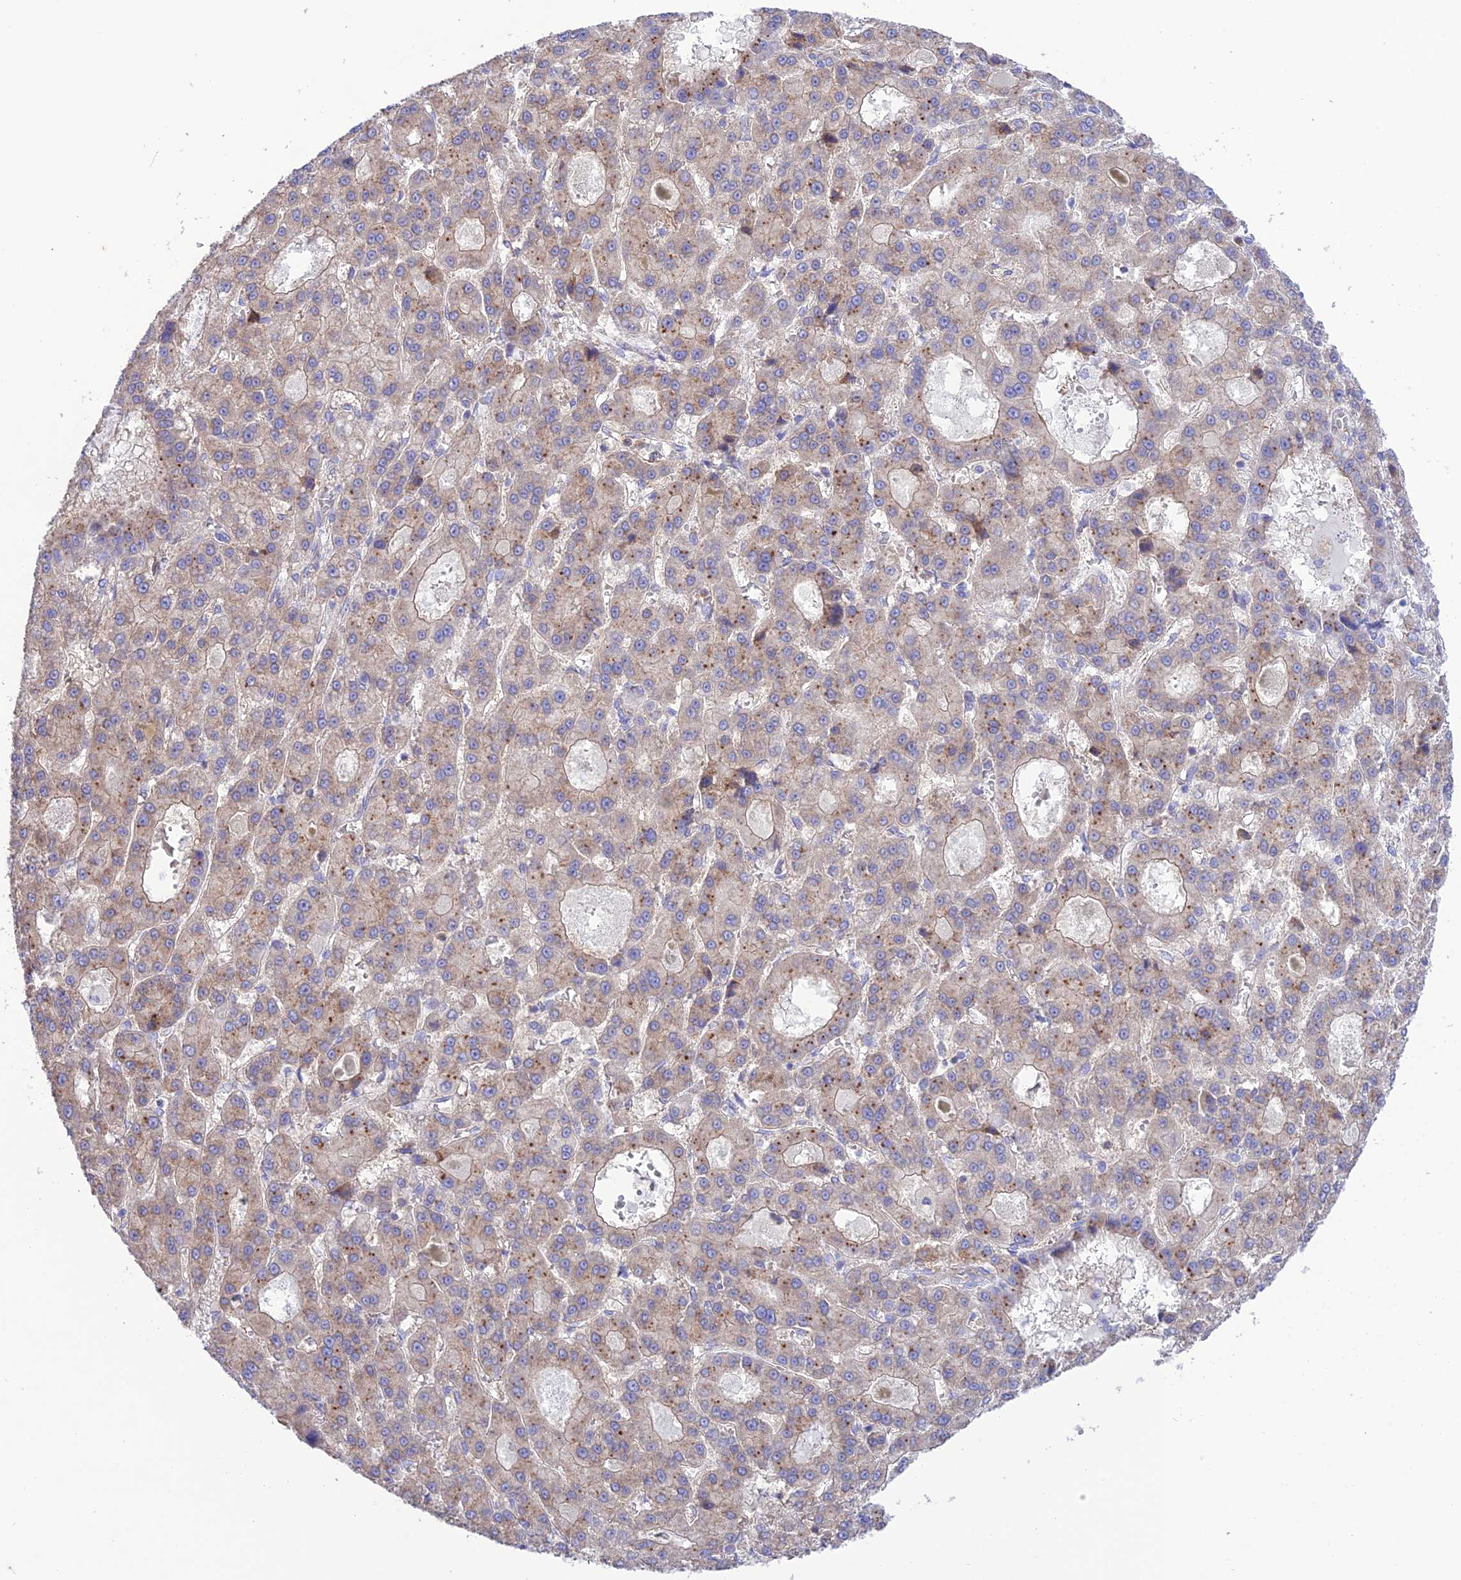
{"staining": {"intensity": "weak", "quantity": "25%-75%", "location": "cytoplasmic/membranous"}, "tissue": "liver cancer", "cell_type": "Tumor cells", "image_type": "cancer", "snomed": [{"axis": "morphology", "description": "Carcinoma, Hepatocellular, NOS"}, {"axis": "topography", "description": "Liver"}], "caption": "DAB (3,3'-diaminobenzidine) immunohistochemical staining of human hepatocellular carcinoma (liver) shows weak cytoplasmic/membranous protein expression in about 25%-75% of tumor cells.", "gene": "CHSY3", "patient": {"sex": "male", "age": 70}}